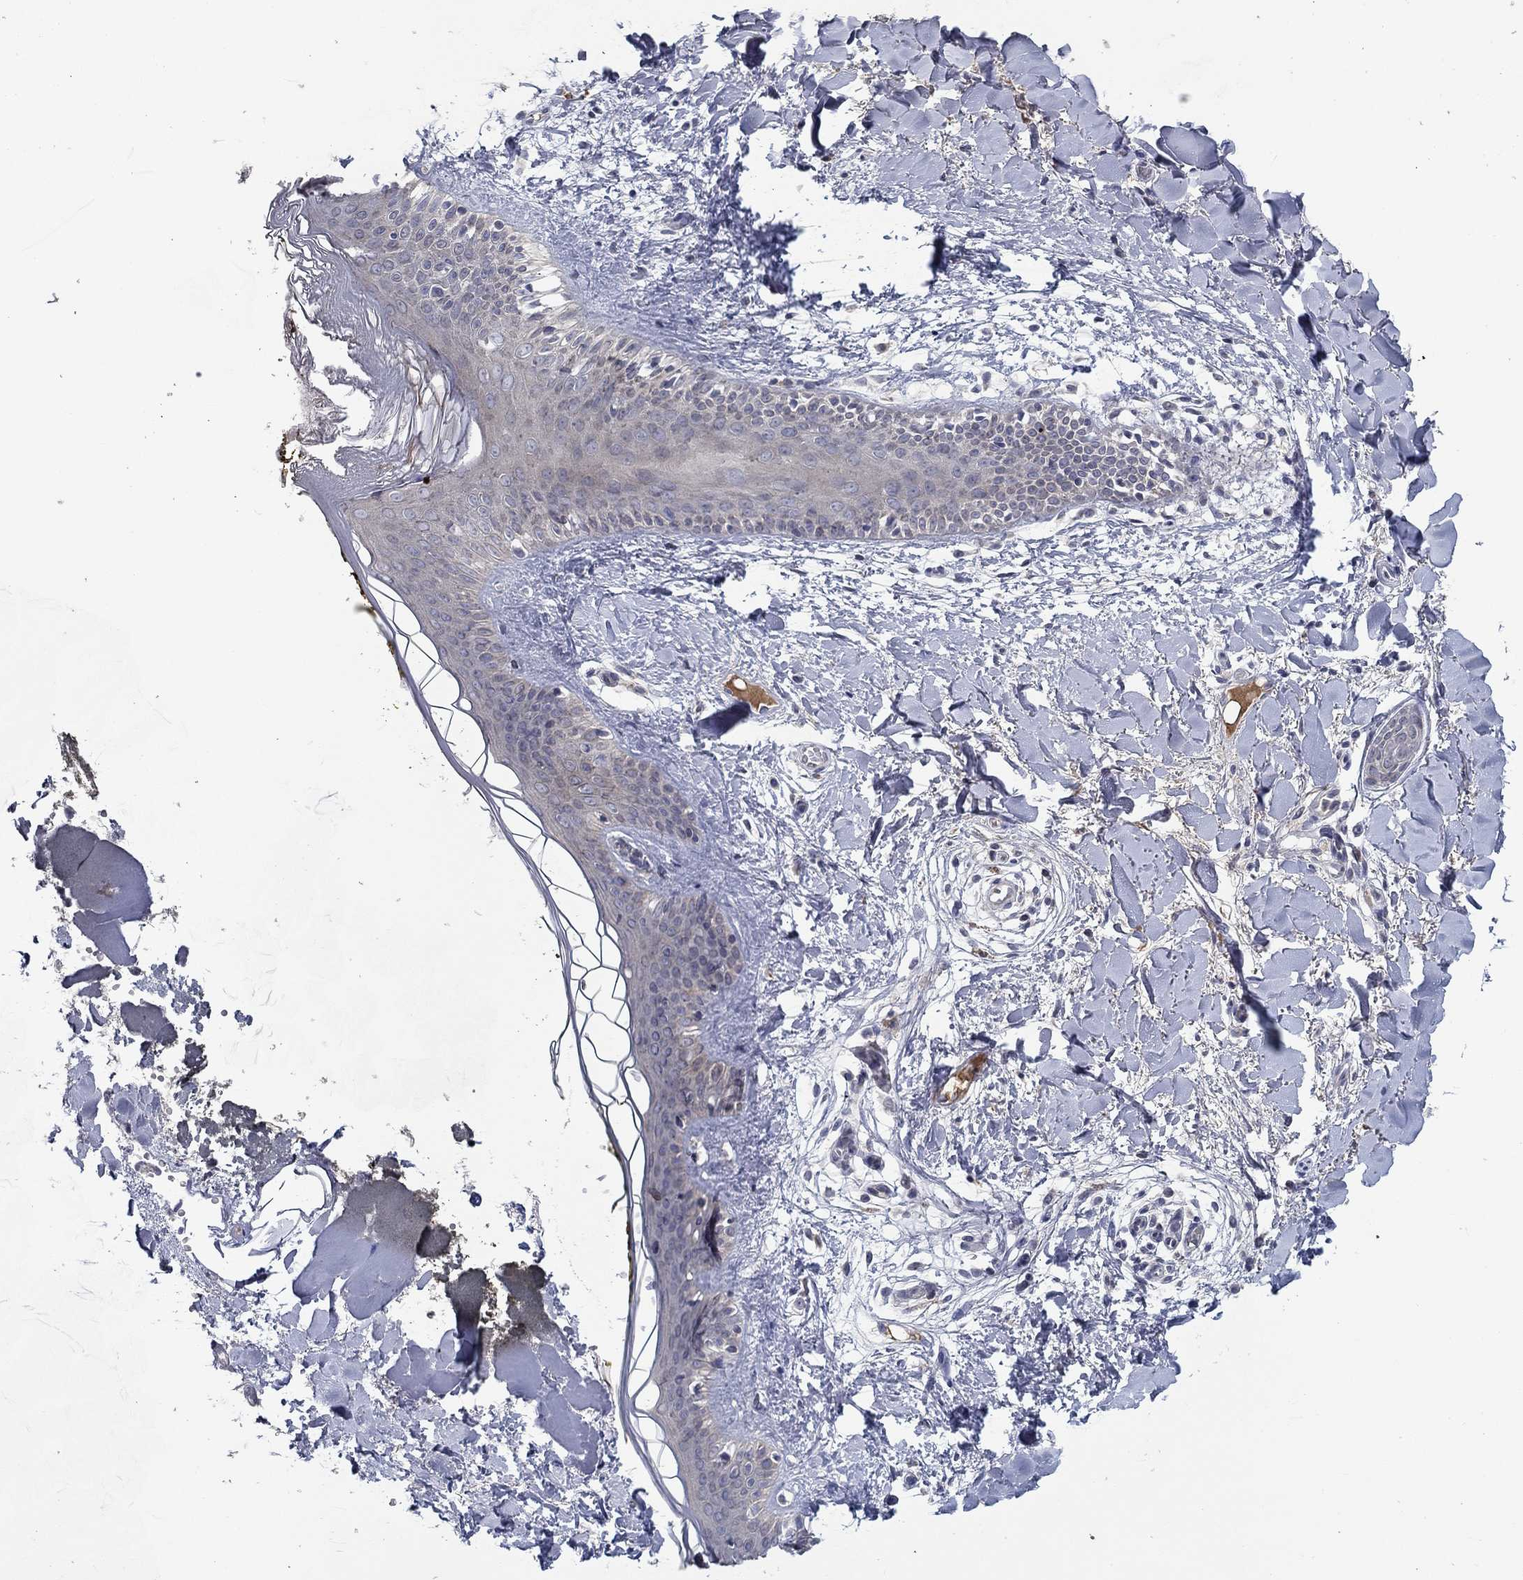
{"staining": {"intensity": "negative", "quantity": "none", "location": "none"}, "tissue": "skin", "cell_type": "Fibroblasts", "image_type": "normal", "snomed": [{"axis": "morphology", "description": "Normal tissue, NOS"}, {"axis": "topography", "description": "Skin"}], "caption": "Immunohistochemical staining of benign skin reveals no significant staining in fibroblasts. (Immunohistochemistry (ihc), brightfield microscopy, high magnification).", "gene": "CETN3", "patient": {"sex": "female", "age": 34}}